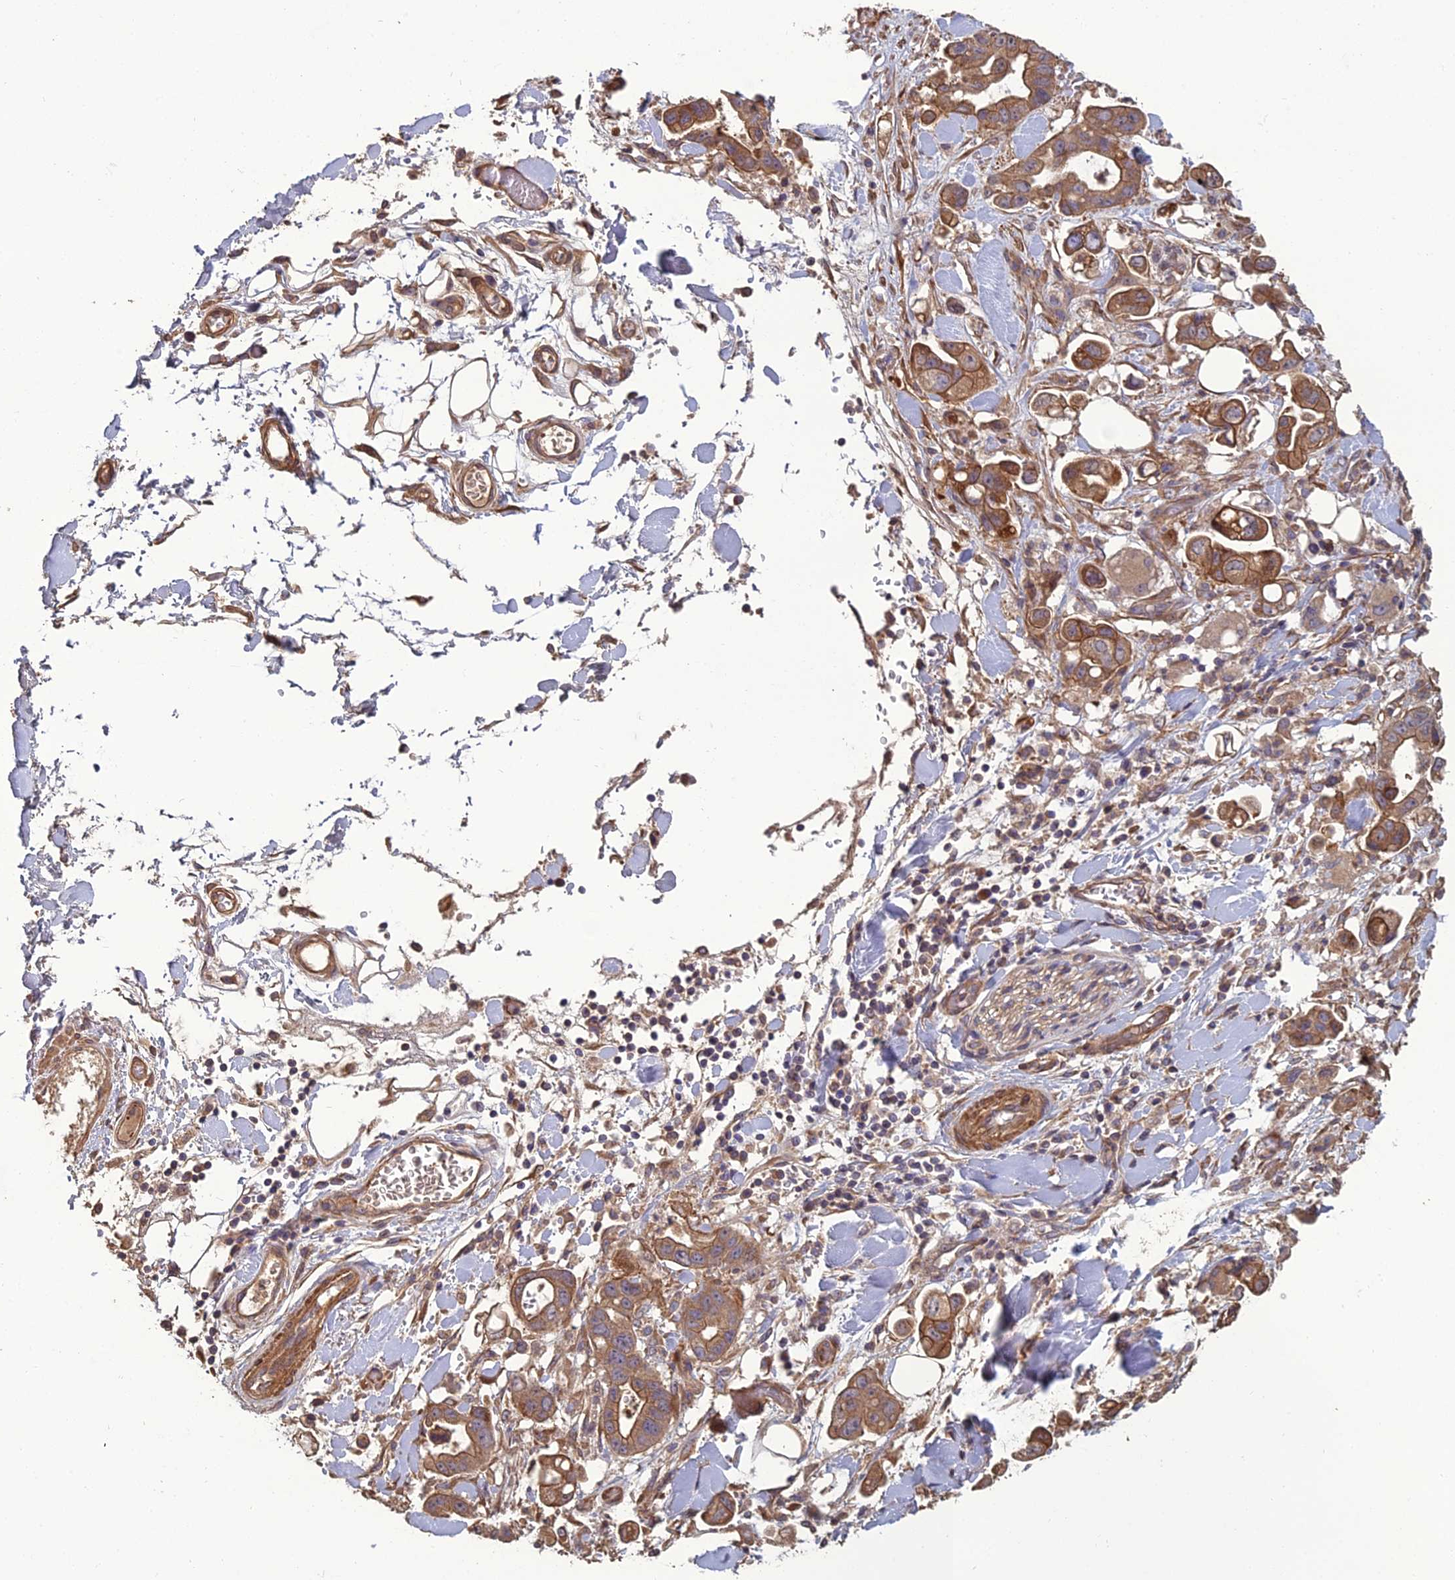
{"staining": {"intensity": "moderate", "quantity": ">75%", "location": "cytoplasmic/membranous"}, "tissue": "stomach cancer", "cell_type": "Tumor cells", "image_type": "cancer", "snomed": [{"axis": "morphology", "description": "Adenocarcinoma, NOS"}, {"axis": "topography", "description": "Stomach"}], "caption": "Moderate cytoplasmic/membranous staining is seen in approximately >75% of tumor cells in stomach adenocarcinoma.", "gene": "ATP6V0A2", "patient": {"sex": "male", "age": 62}}